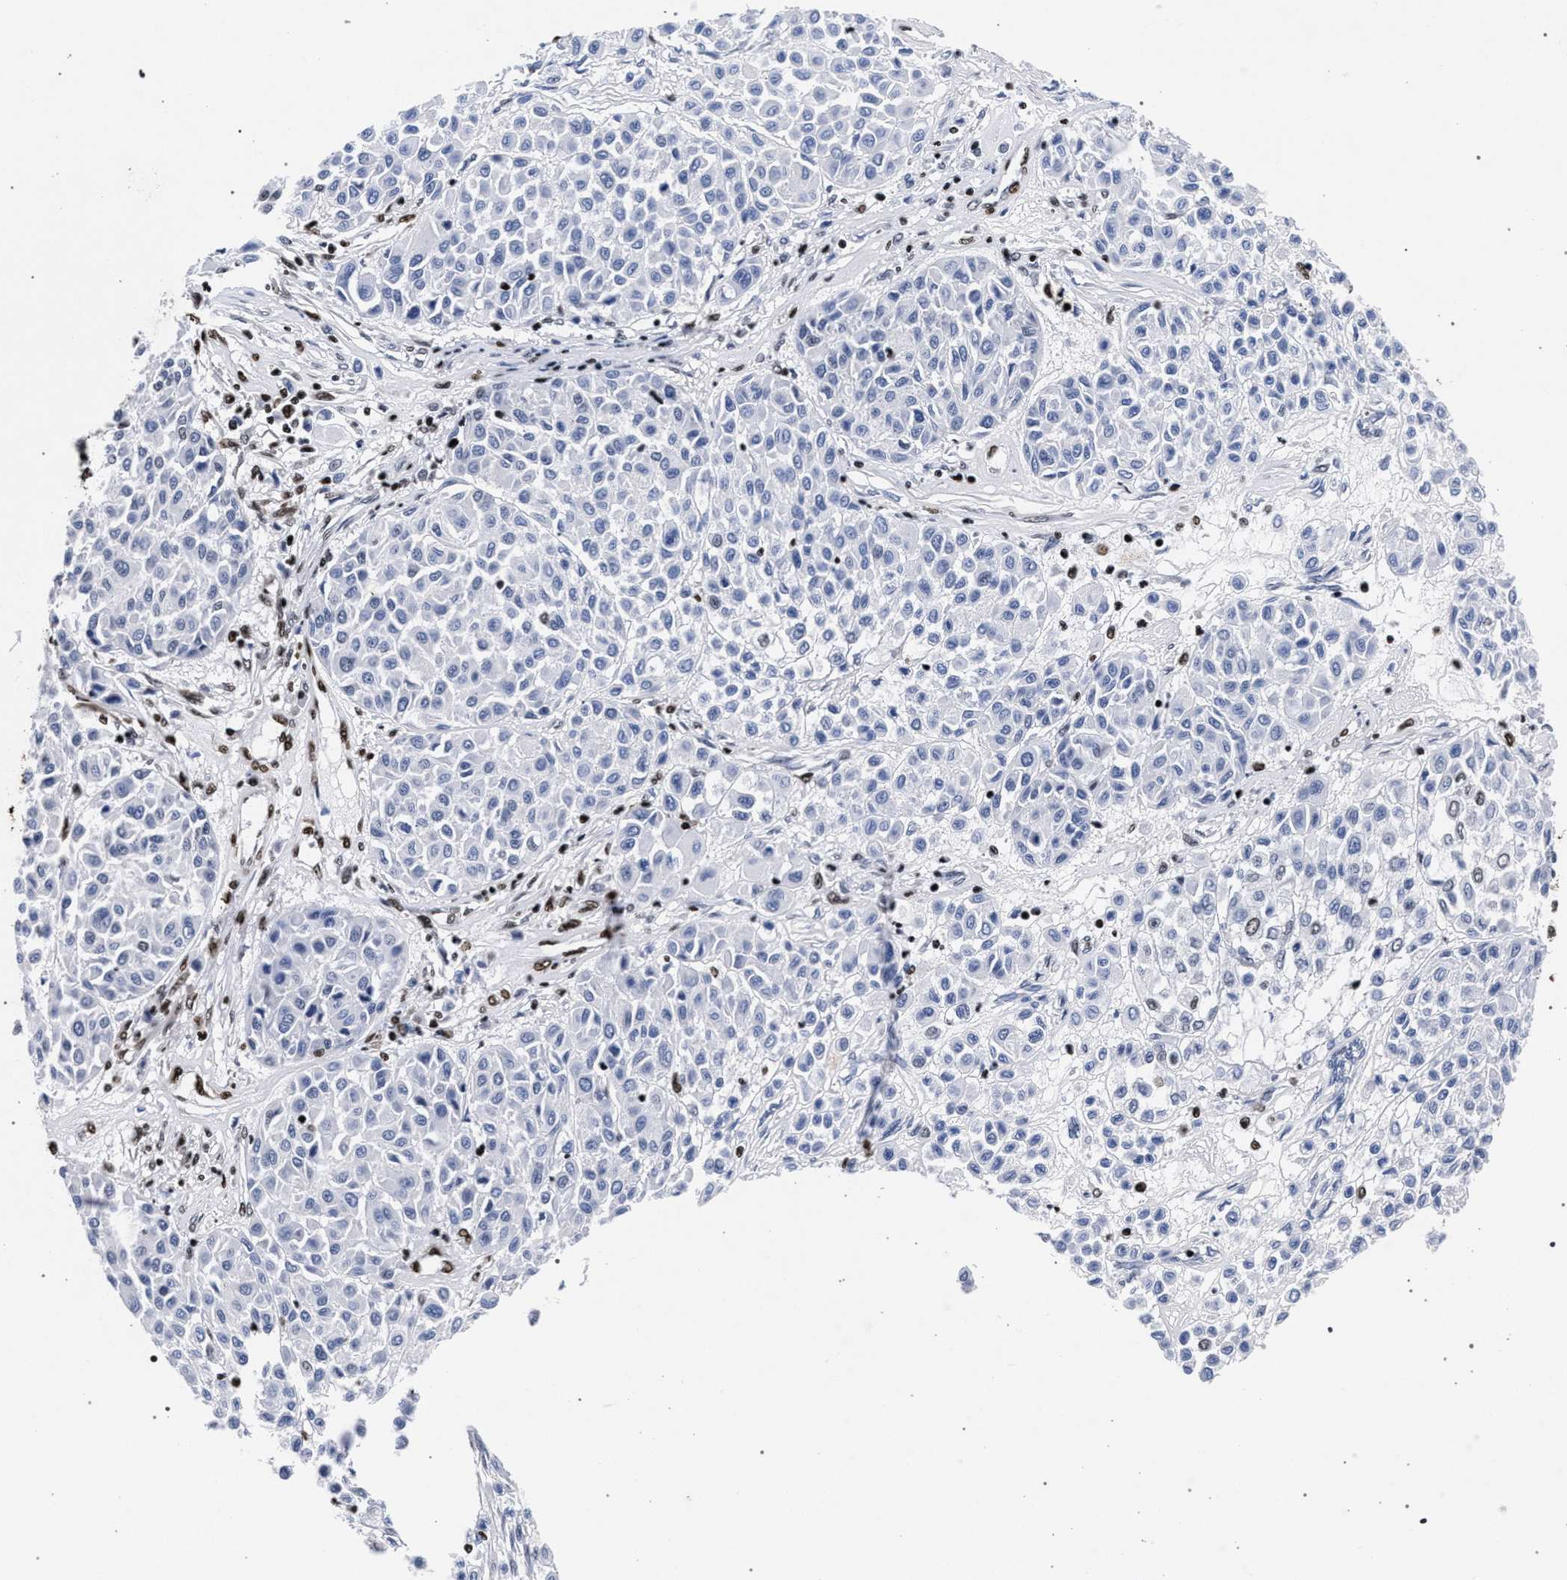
{"staining": {"intensity": "negative", "quantity": "none", "location": "none"}, "tissue": "melanoma", "cell_type": "Tumor cells", "image_type": "cancer", "snomed": [{"axis": "morphology", "description": "Malignant melanoma, Metastatic site"}, {"axis": "topography", "description": "Soft tissue"}], "caption": "The micrograph displays no significant staining in tumor cells of malignant melanoma (metastatic site).", "gene": "HNRNPA1", "patient": {"sex": "male", "age": 41}}